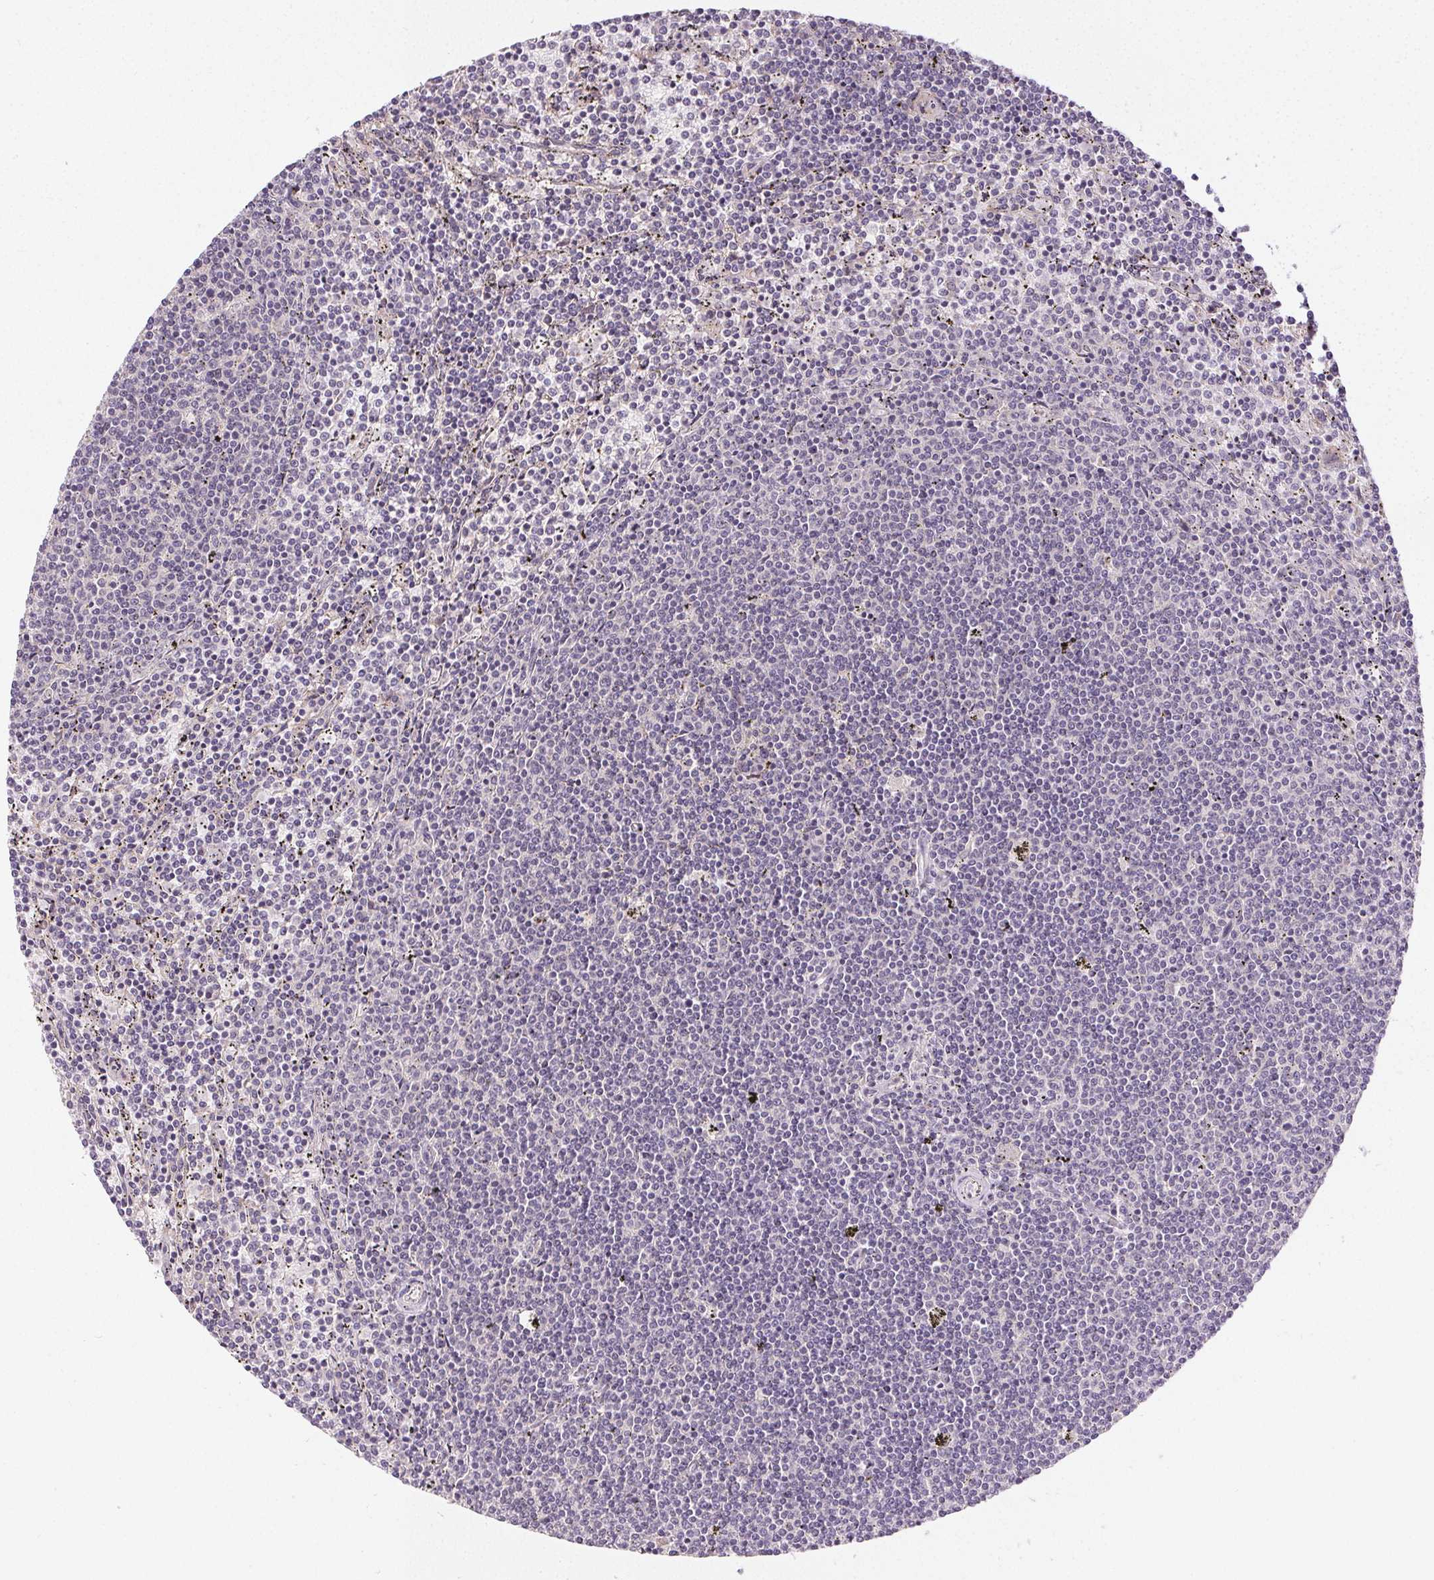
{"staining": {"intensity": "negative", "quantity": "none", "location": "none"}, "tissue": "lymphoma", "cell_type": "Tumor cells", "image_type": "cancer", "snomed": [{"axis": "morphology", "description": "Malignant lymphoma, non-Hodgkin's type, Low grade"}, {"axis": "topography", "description": "Spleen"}], "caption": "Photomicrograph shows no significant protein staining in tumor cells of lymphoma. (DAB immunohistochemistry (IHC) with hematoxylin counter stain).", "gene": "TTC23L", "patient": {"sex": "female", "age": 50}}